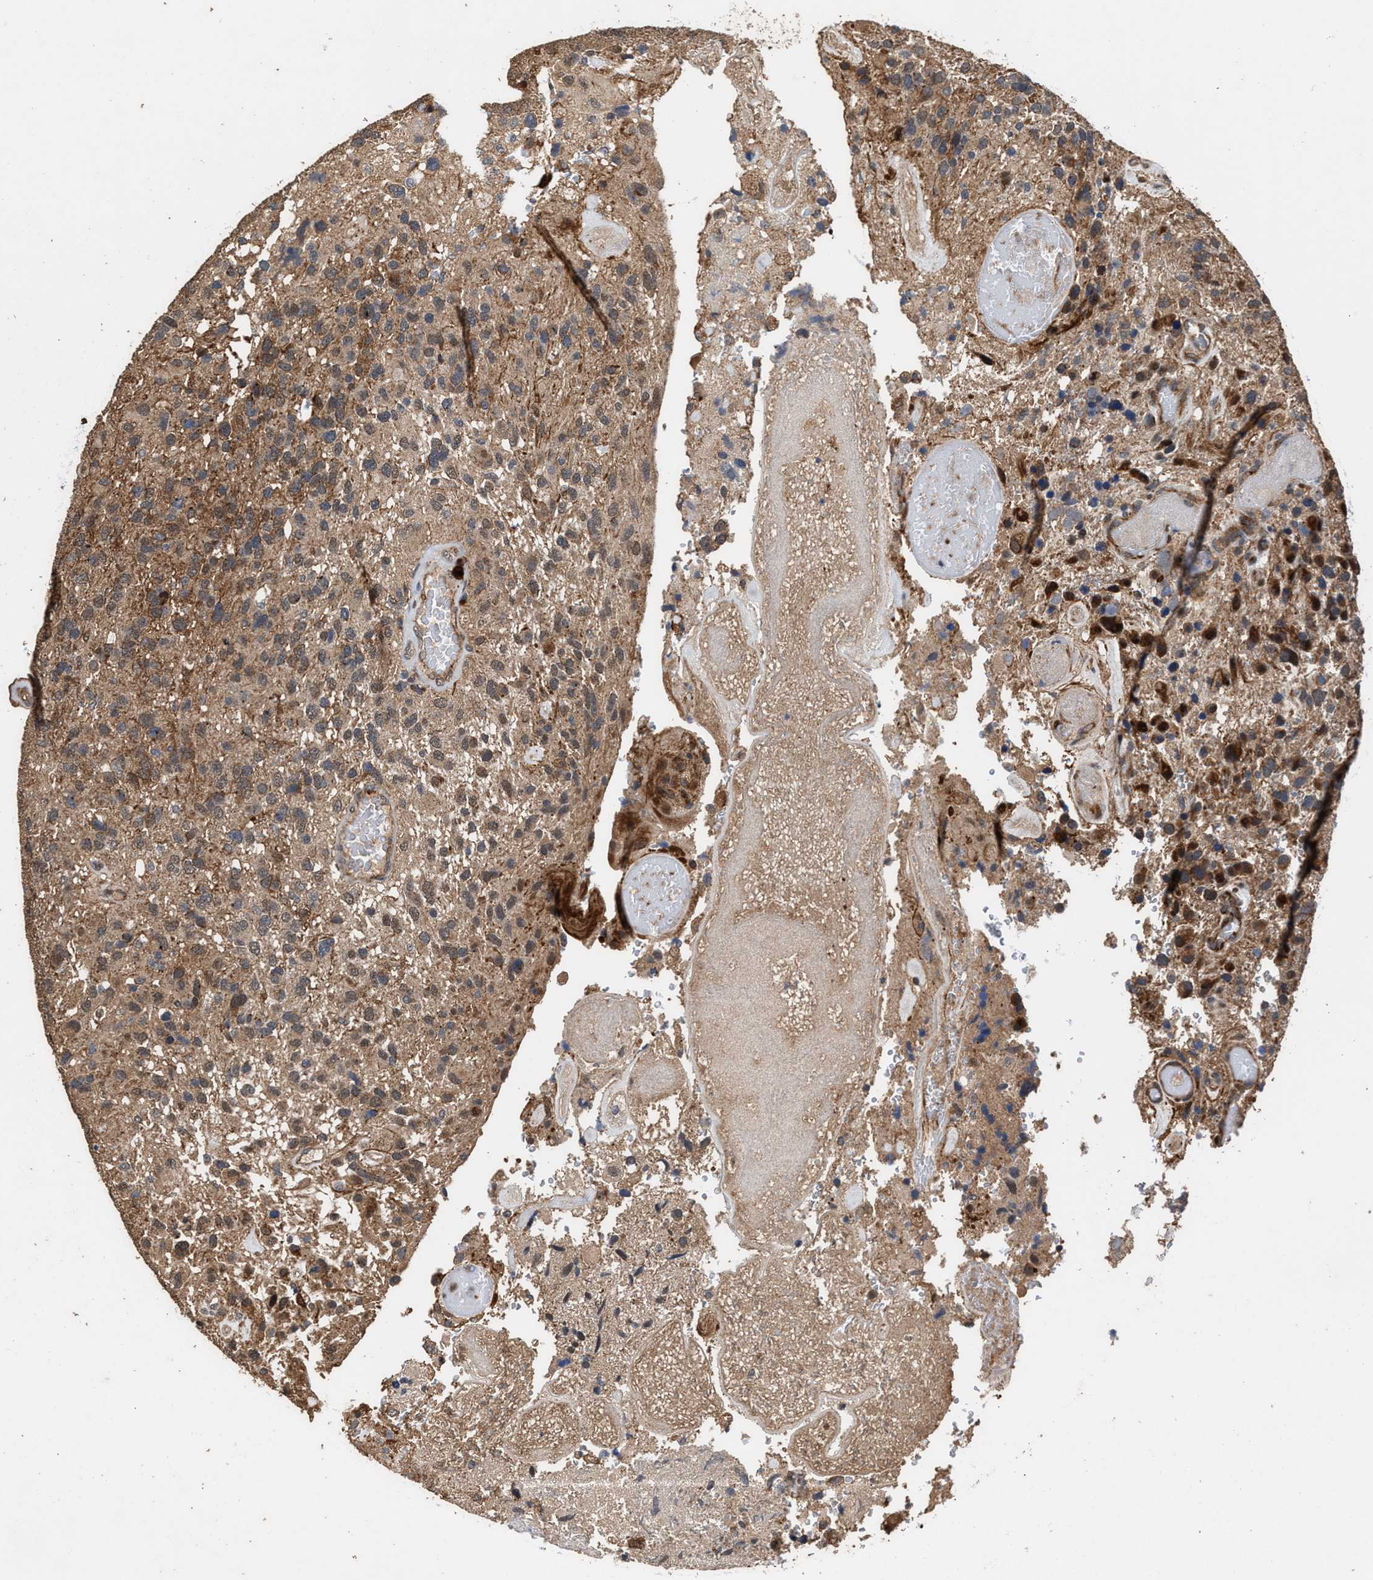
{"staining": {"intensity": "weak", "quantity": ">75%", "location": "cytoplasmic/membranous"}, "tissue": "glioma", "cell_type": "Tumor cells", "image_type": "cancer", "snomed": [{"axis": "morphology", "description": "Glioma, malignant, High grade"}, {"axis": "topography", "description": "Brain"}], "caption": "High-power microscopy captured an immunohistochemistry image of high-grade glioma (malignant), revealing weak cytoplasmic/membranous staining in approximately >75% of tumor cells.", "gene": "ZNHIT6", "patient": {"sex": "female", "age": 58}}